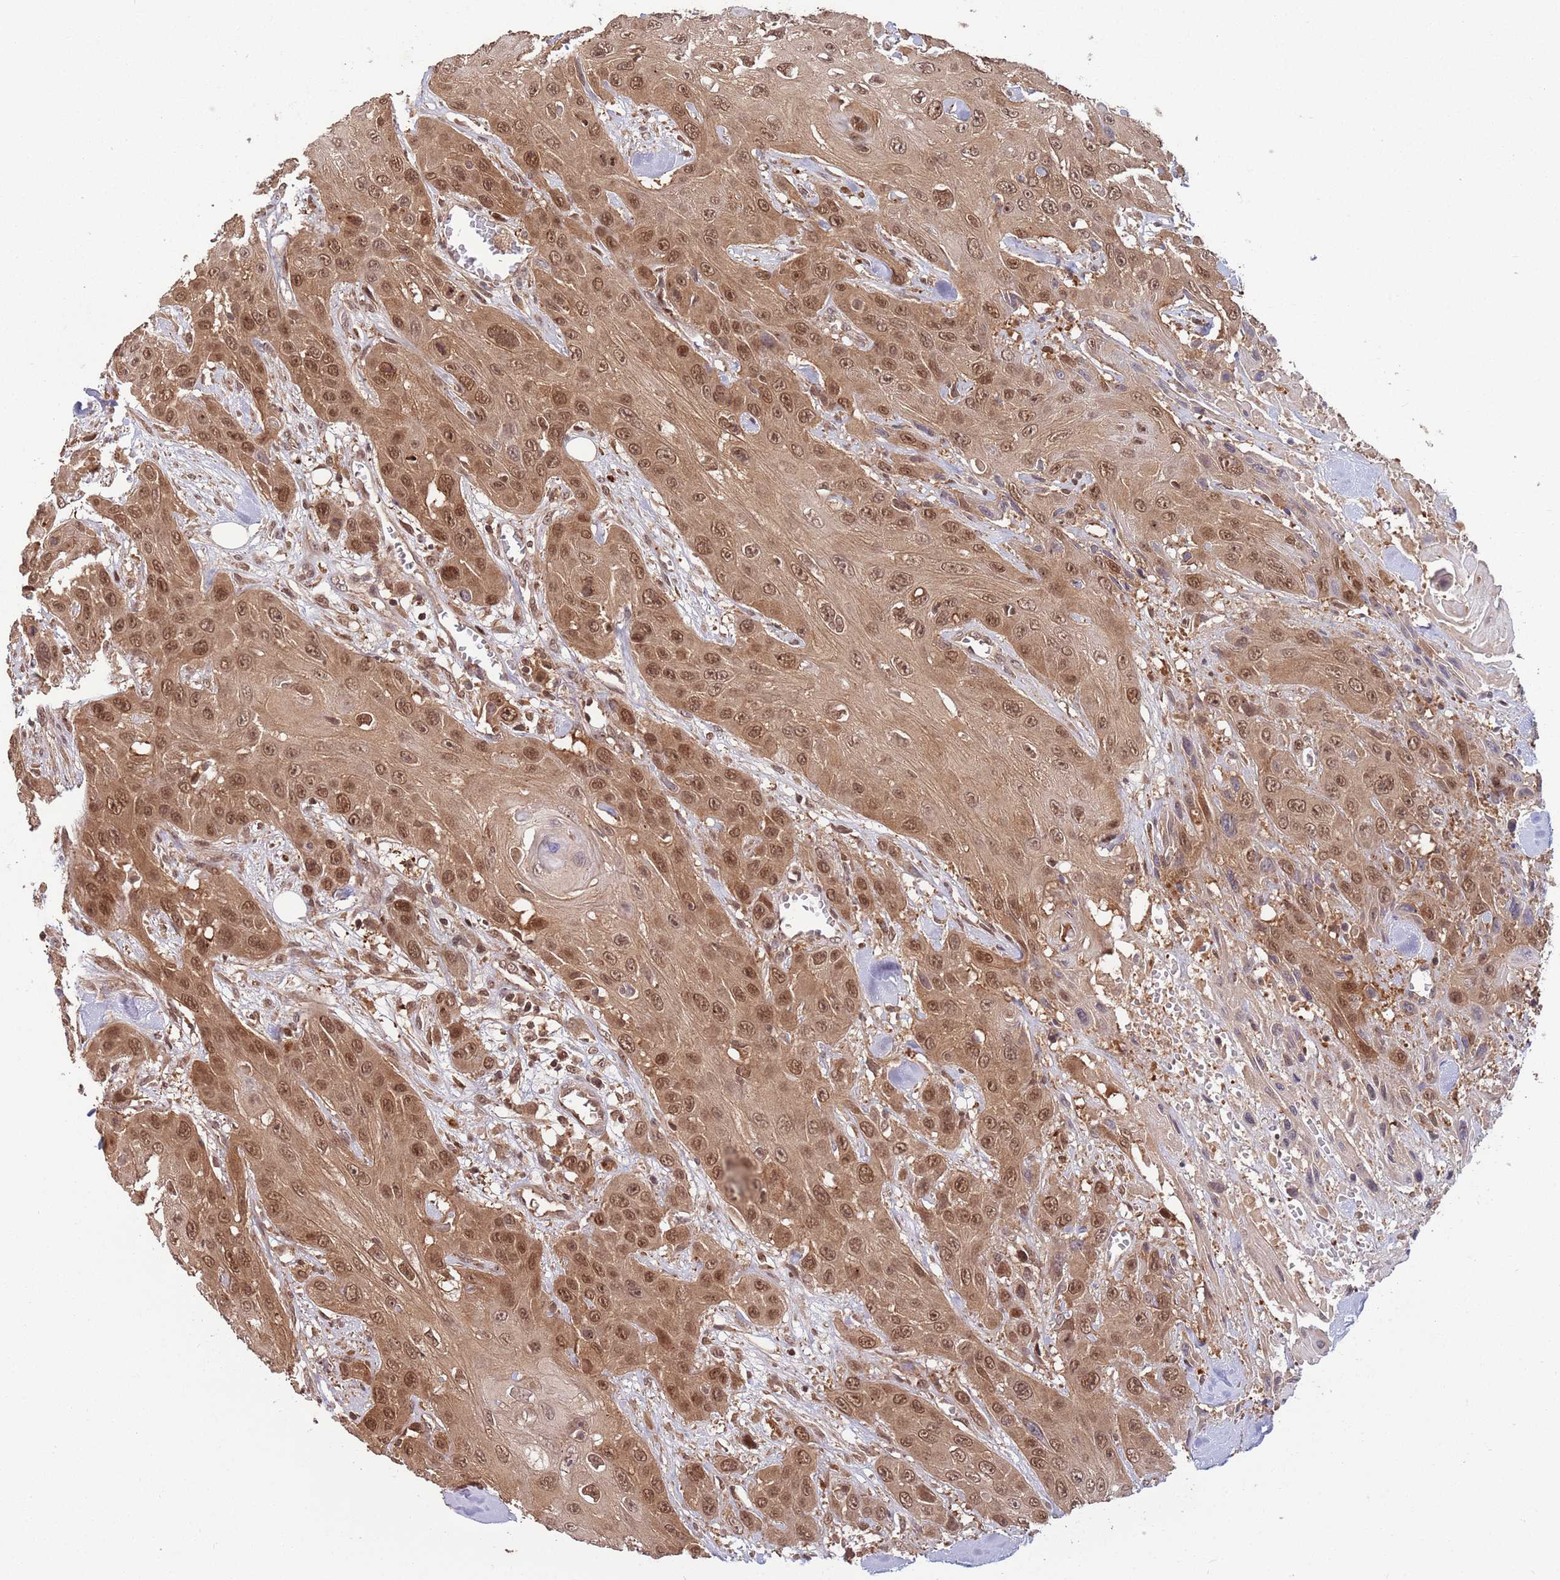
{"staining": {"intensity": "moderate", "quantity": ">75%", "location": "cytoplasmic/membranous,nuclear"}, "tissue": "head and neck cancer", "cell_type": "Tumor cells", "image_type": "cancer", "snomed": [{"axis": "morphology", "description": "Squamous cell carcinoma, NOS"}, {"axis": "topography", "description": "Head-Neck"}], "caption": "This micrograph demonstrates immunohistochemistry staining of head and neck squamous cell carcinoma, with medium moderate cytoplasmic/membranous and nuclear expression in approximately >75% of tumor cells.", "gene": "SALL1", "patient": {"sex": "male", "age": 81}}